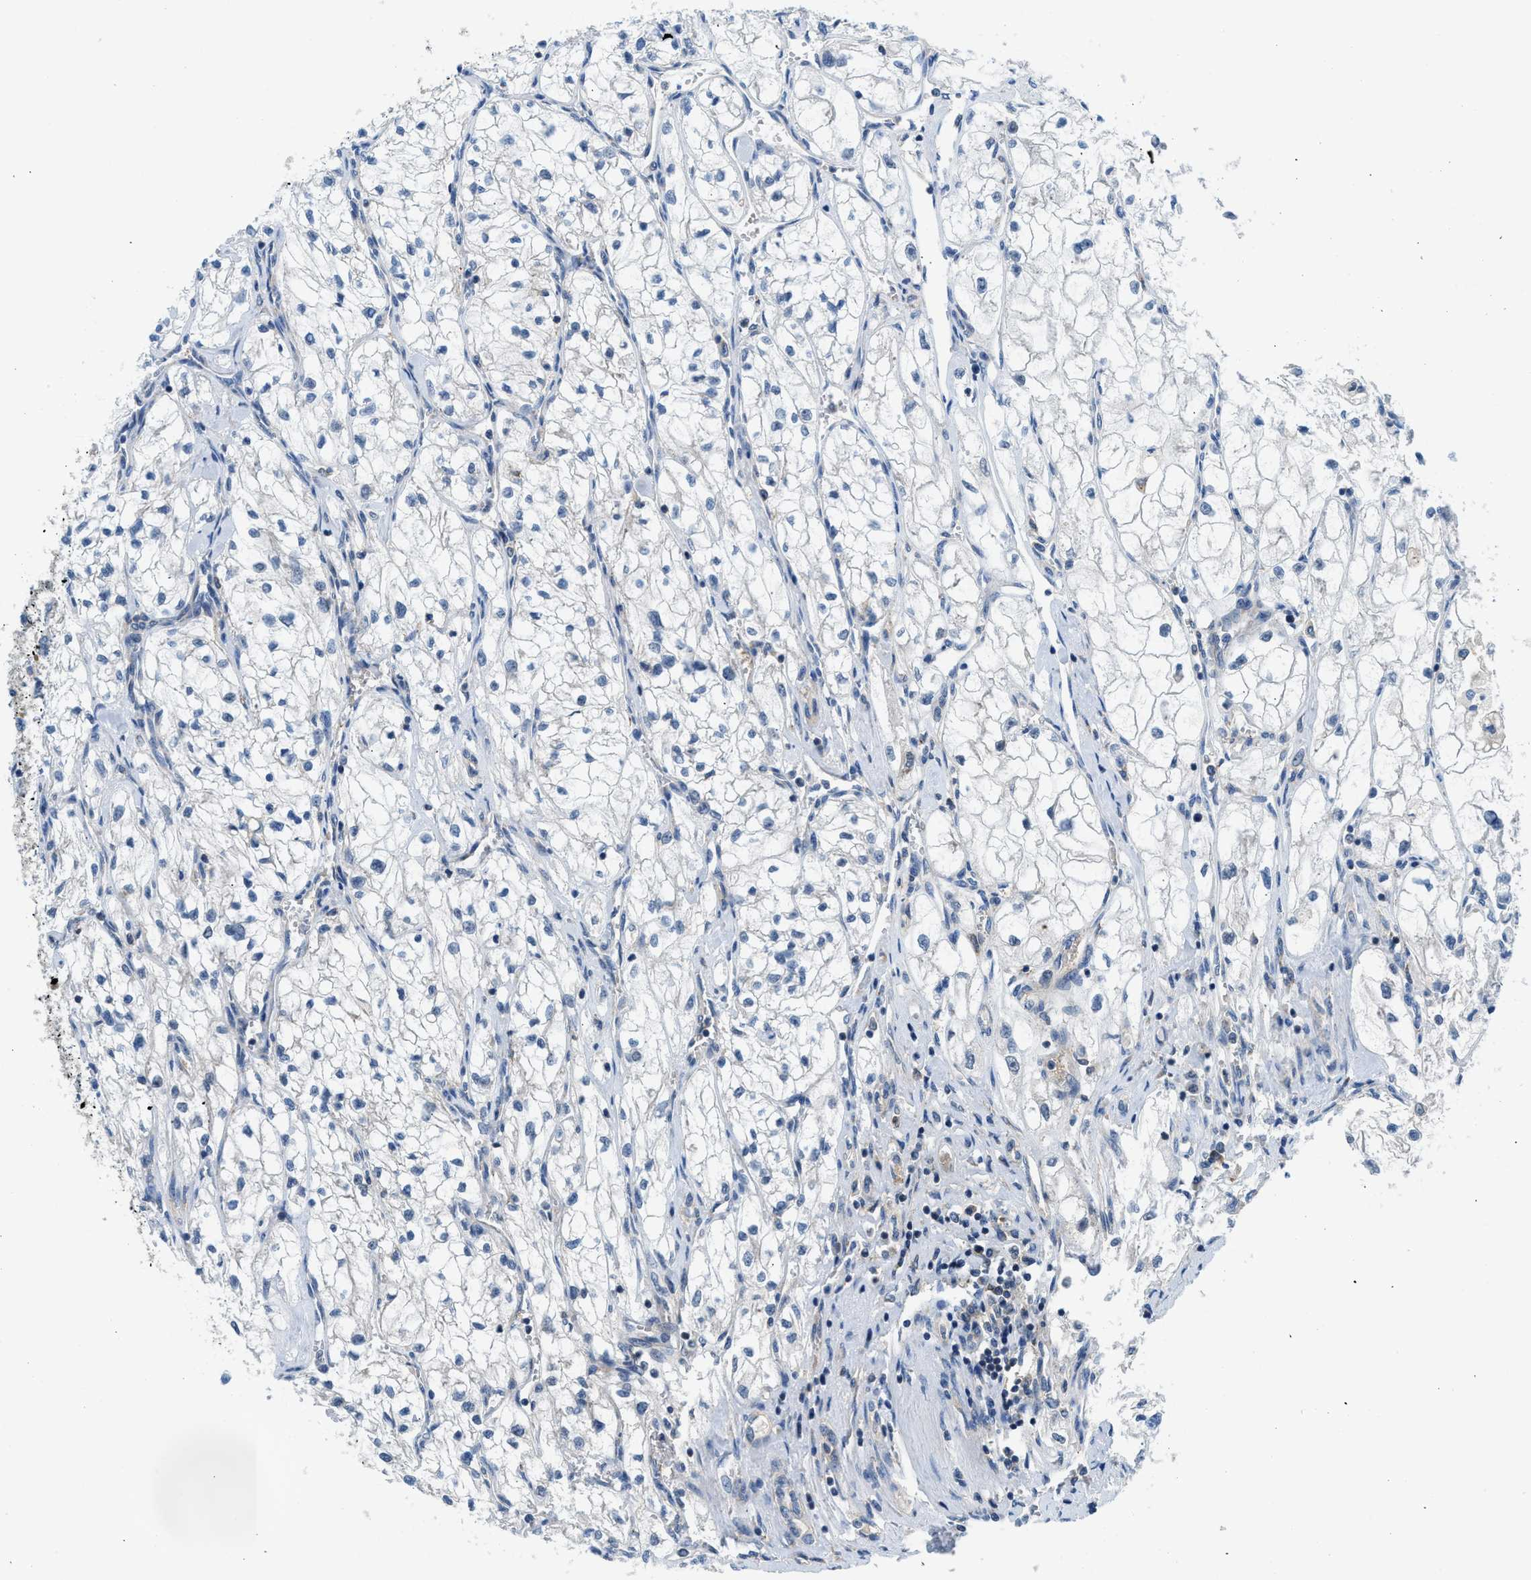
{"staining": {"intensity": "negative", "quantity": "none", "location": "none"}, "tissue": "renal cancer", "cell_type": "Tumor cells", "image_type": "cancer", "snomed": [{"axis": "morphology", "description": "Adenocarcinoma, NOS"}, {"axis": "topography", "description": "Kidney"}], "caption": "Renal cancer was stained to show a protein in brown. There is no significant positivity in tumor cells. Nuclei are stained in blue.", "gene": "LPIN2", "patient": {"sex": "female", "age": 70}}